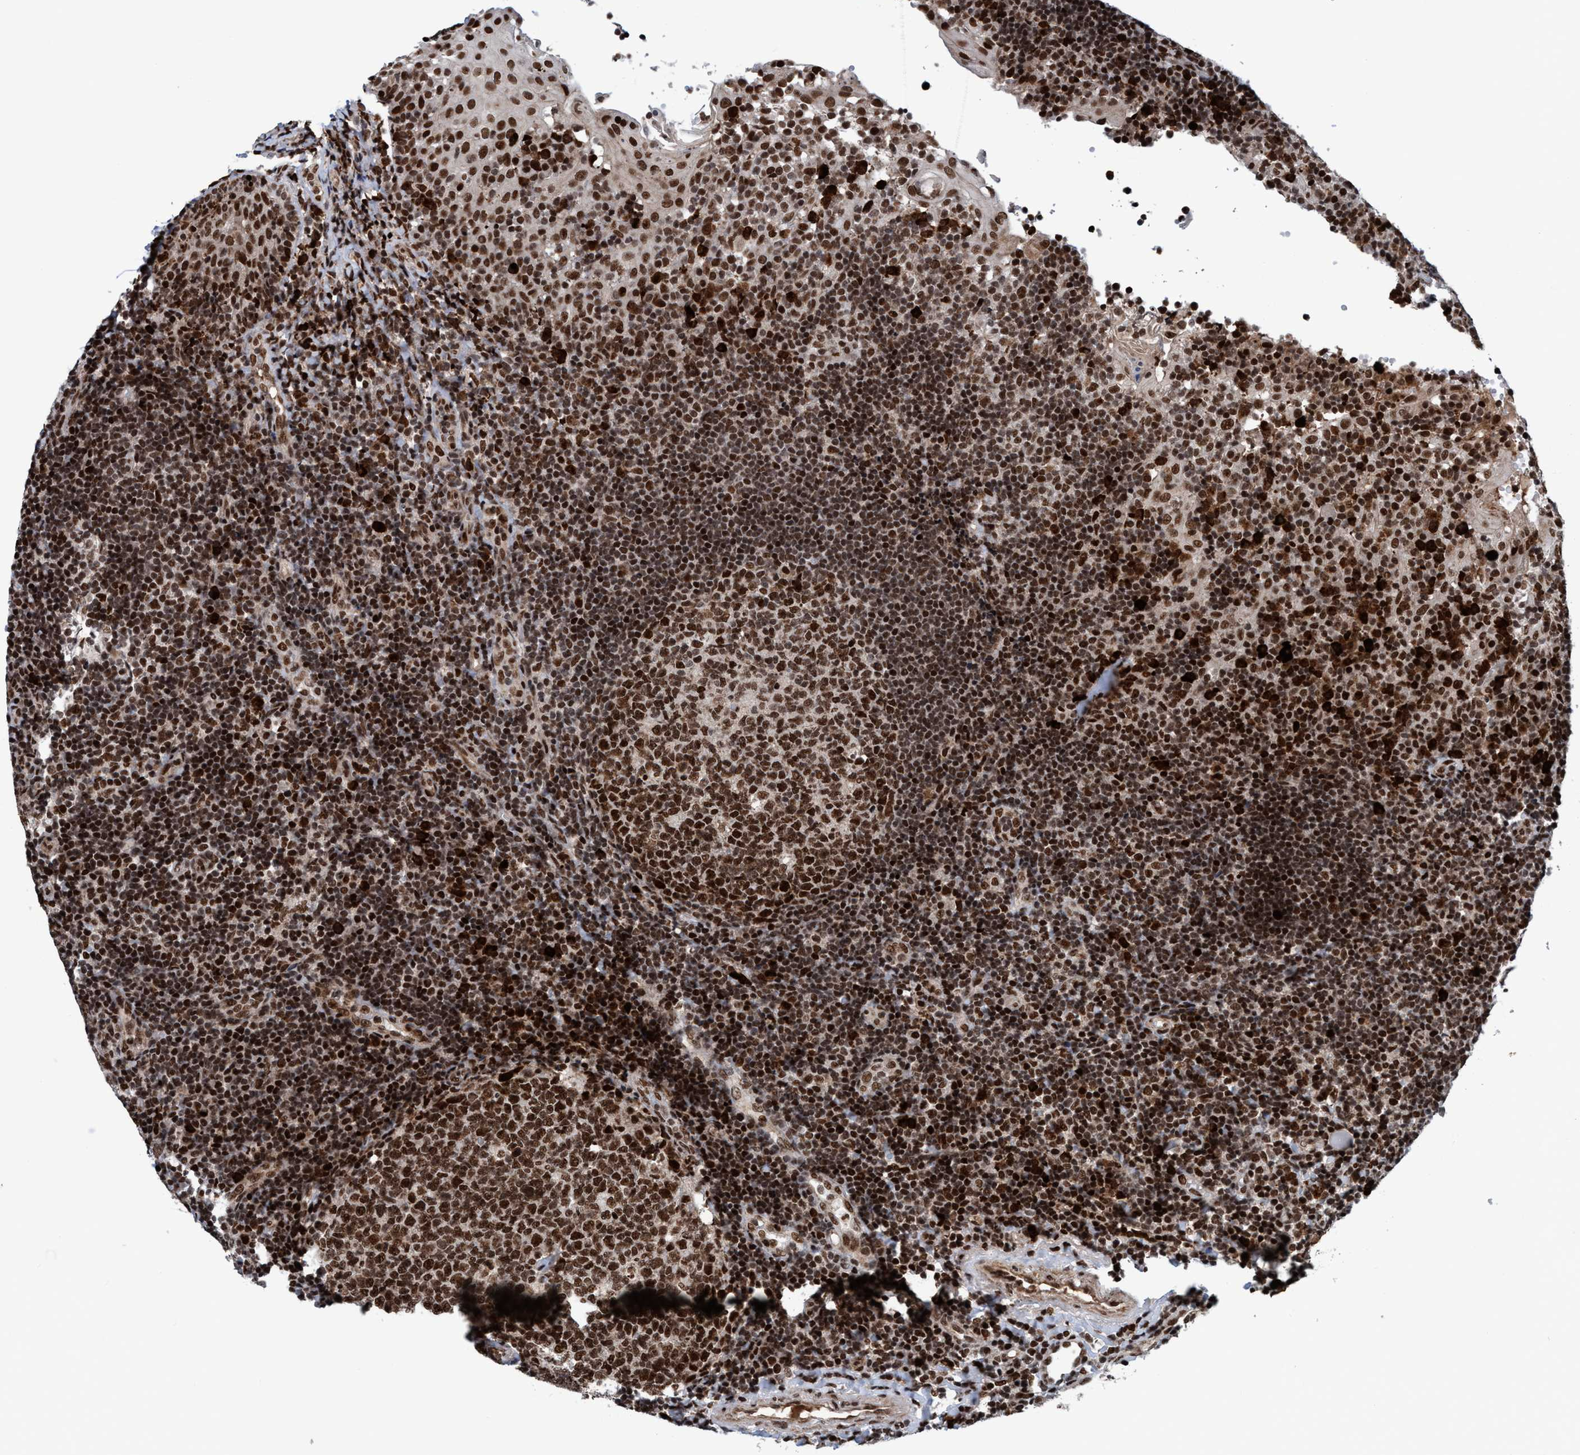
{"staining": {"intensity": "strong", "quantity": ">75%", "location": "nuclear"}, "tissue": "tonsil", "cell_type": "Germinal center cells", "image_type": "normal", "snomed": [{"axis": "morphology", "description": "Normal tissue, NOS"}, {"axis": "topography", "description": "Tonsil"}], "caption": "Immunohistochemistry (DAB) staining of unremarkable tonsil shows strong nuclear protein expression in about >75% of germinal center cells. The protein is stained brown, and the nuclei are stained in blue (DAB IHC with brightfield microscopy, high magnification).", "gene": "TOPBP1", "patient": {"sex": "female", "age": 40}}